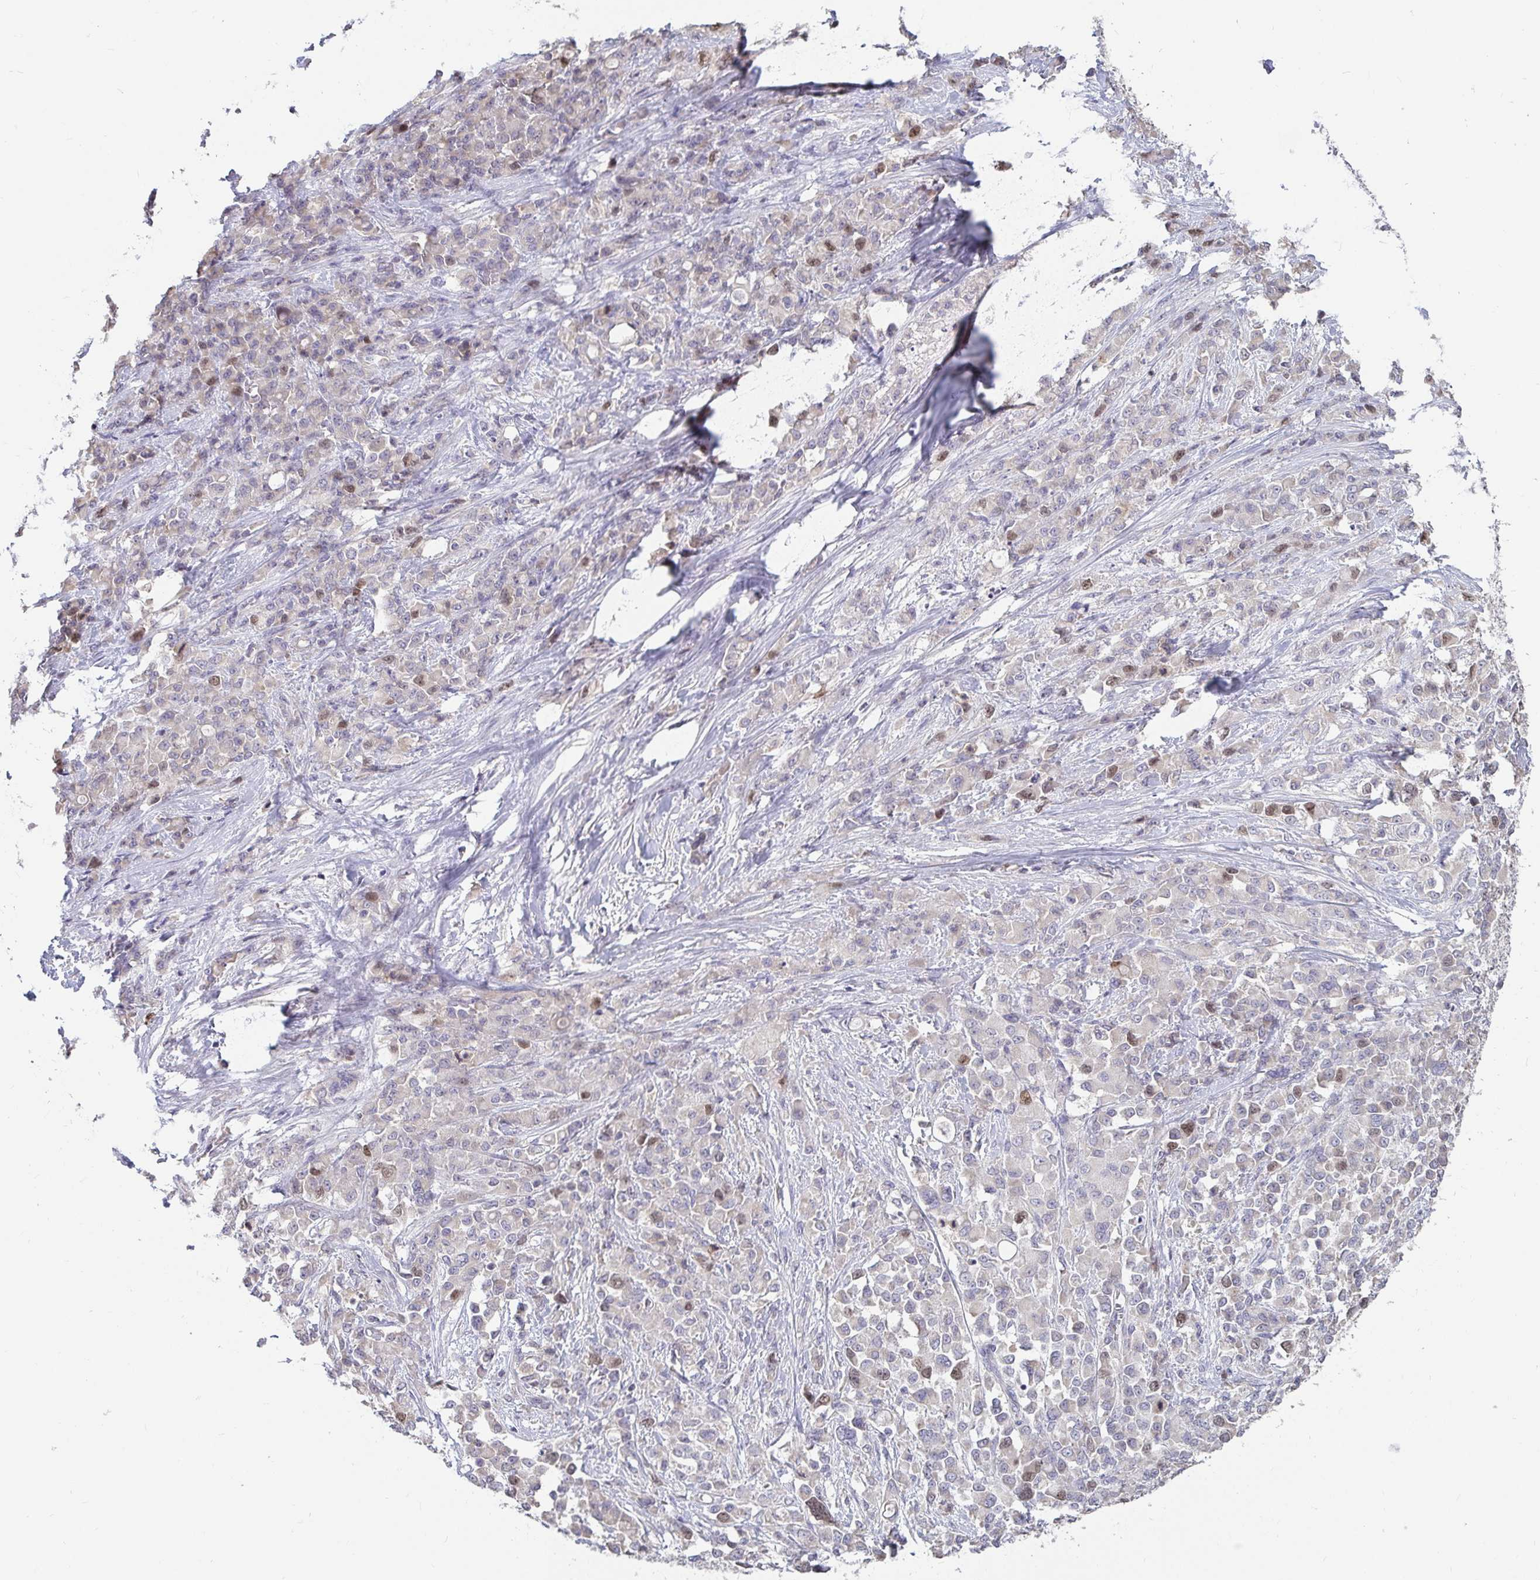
{"staining": {"intensity": "moderate", "quantity": "<25%", "location": "nuclear"}, "tissue": "stomach cancer", "cell_type": "Tumor cells", "image_type": "cancer", "snomed": [{"axis": "morphology", "description": "Adenocarcinoma, NOS"}, {"axis": "topography", "description": "Stomach"}], "caption": "Immunohistochemistry (IHC) (DAB) staining of human stomach cancer (adenocarcinoma) reveals moderate nuclear protein positivity in about <25% of tumor cells.", "gene": "ANLN", "patient": {"sex": "female", "age": 76}}